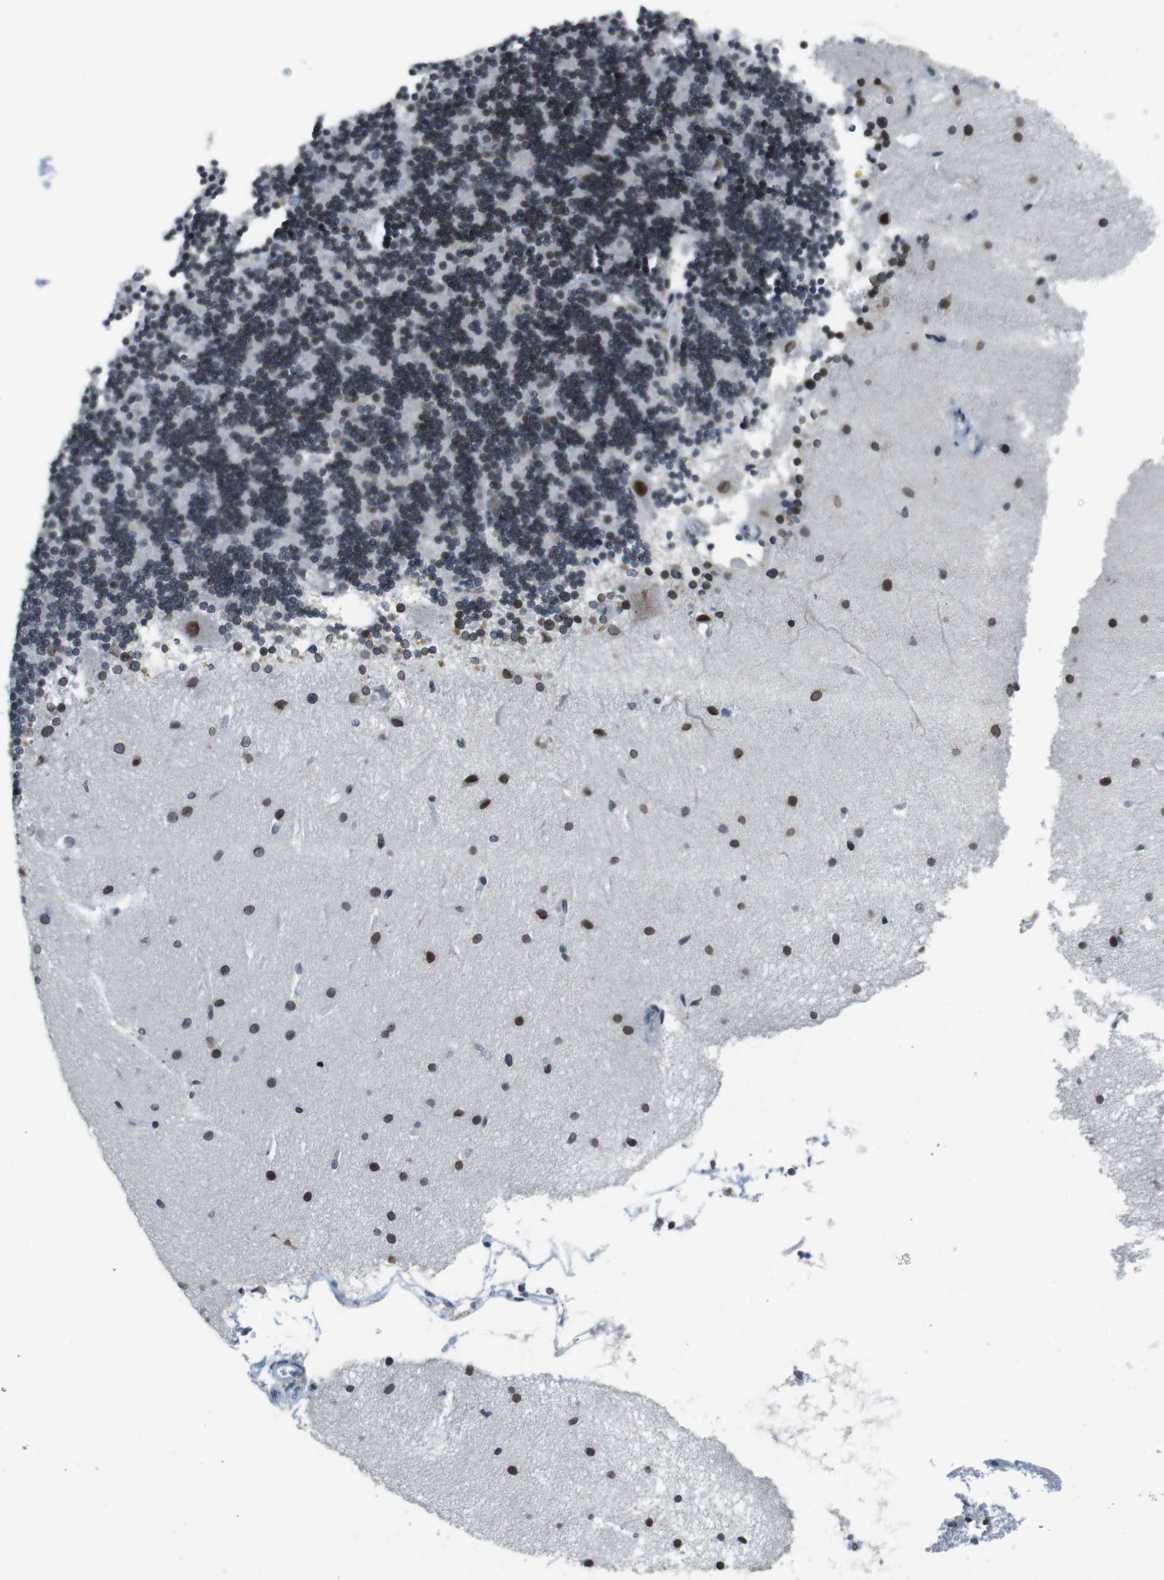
{"staining": {"intensity": "moderate", "quantity": ">75%", "location": "nuclear"}, "tissue": "cerebellum", "cell_type": "Cells in granular layer", "image_type": "normal", "snomed": [{"axis": "morphology", "description": "Normal tissue, NOS"}, {"axis": "topography", "description": "Cerebellum"}], "caption": "Cerebellum stained with IHC displays moderate nuclear positivity in about >75% of cells in granular layer. Using DAB (brown) and hematoxylin (blue) stains, captured at high magnification using brightfield microscopy.", "gene": "MAD1L1", "patient": {"sex": "female", "age": 54}}